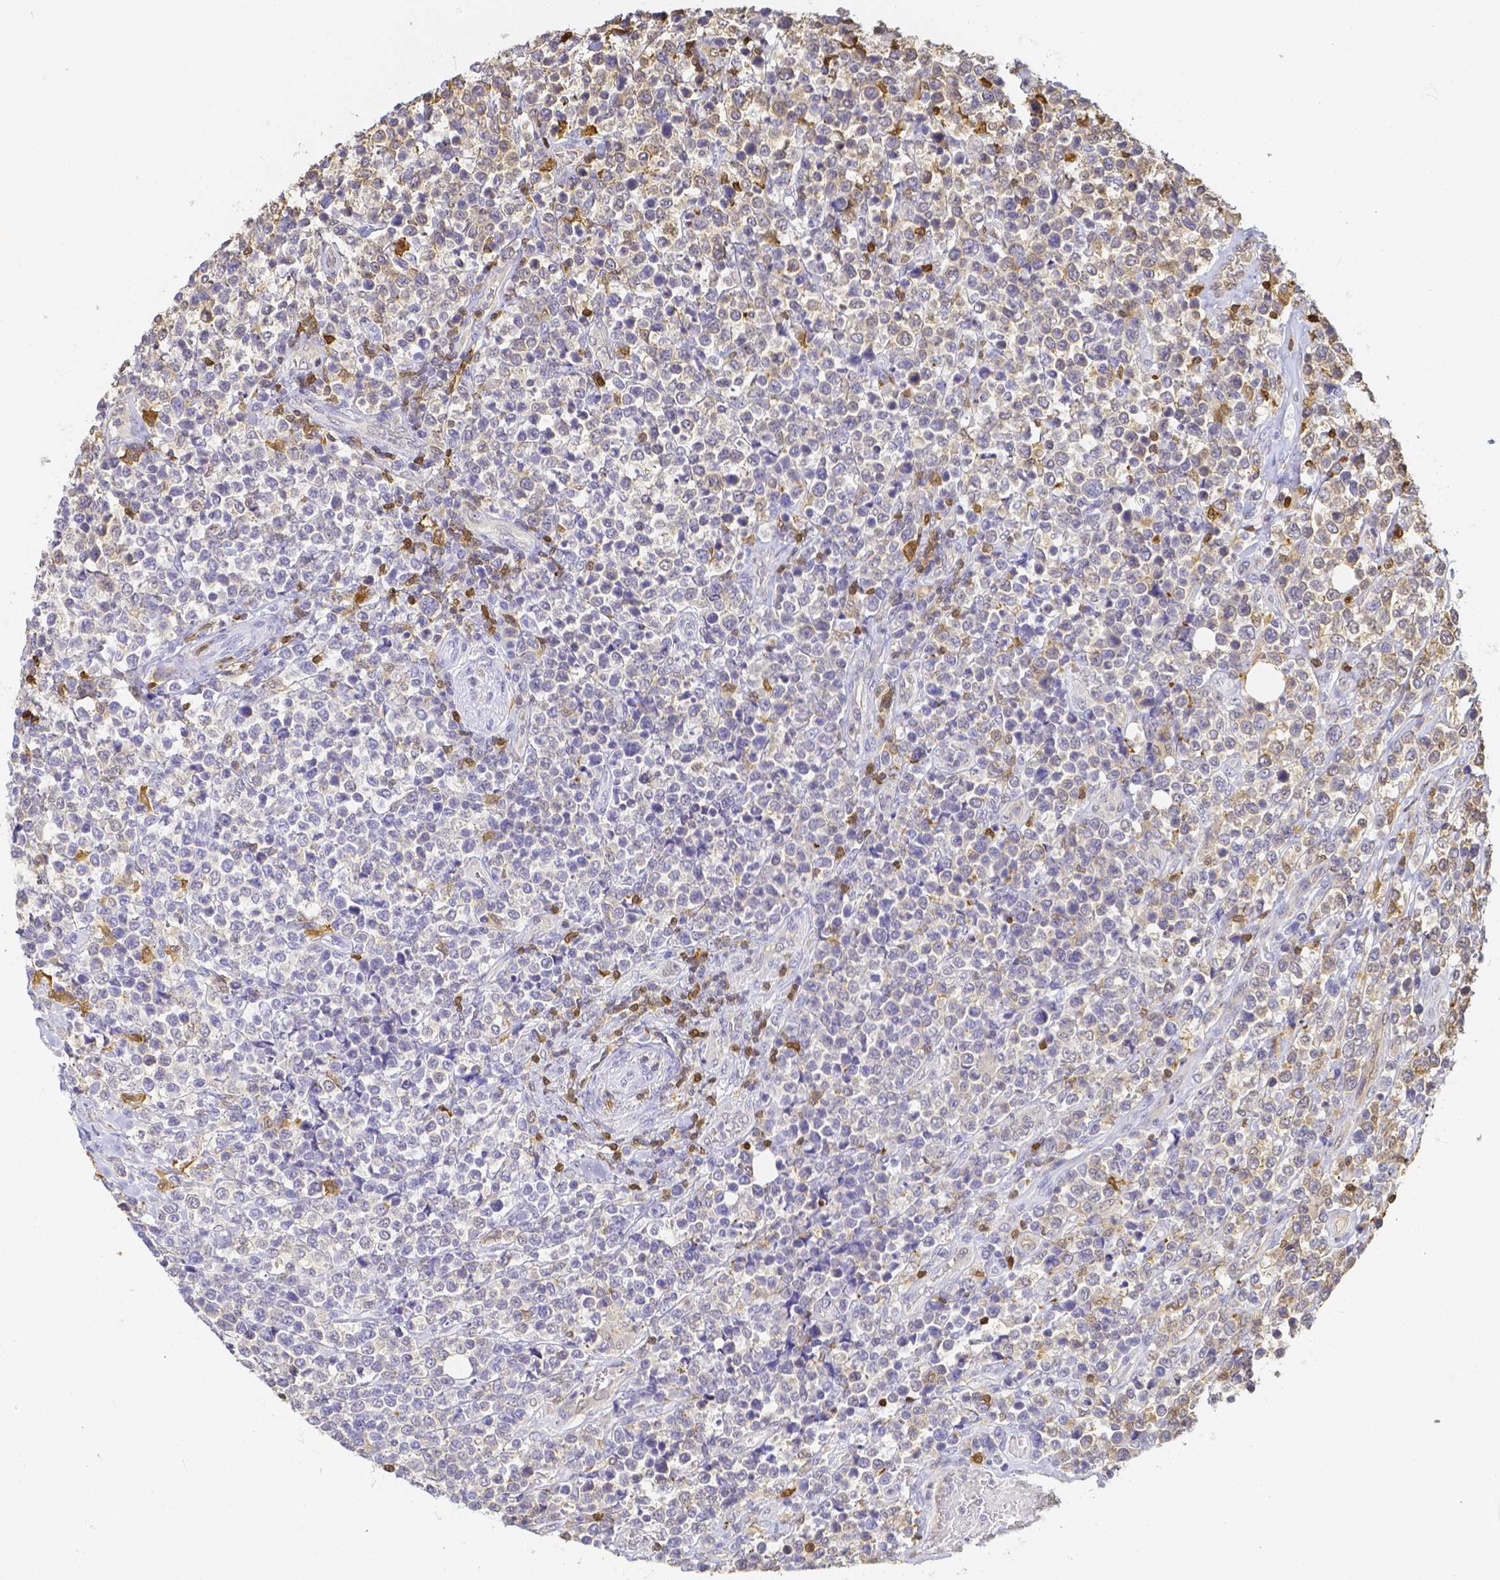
{"staining": {"intensity": "weak", "quantity": "<25%", "location": "cytoplasmic/membranous"}, "tissue": "lymphoma", "cell_type": "Tumor cells", "image_type": "cancer", "snomed": [{"axis": "morphology", "description": "Malignant lymphoma, non-Hodgkin's type, High grade"}, {"axis": "topography", "description": "Soft tissue"}], "caption": "A histopathology image of lymphoma stained for a protein demonstrates no brown staining in tumor cells.", "gene": "COTL1", "patient": {"sex": "female", "age": 56}}